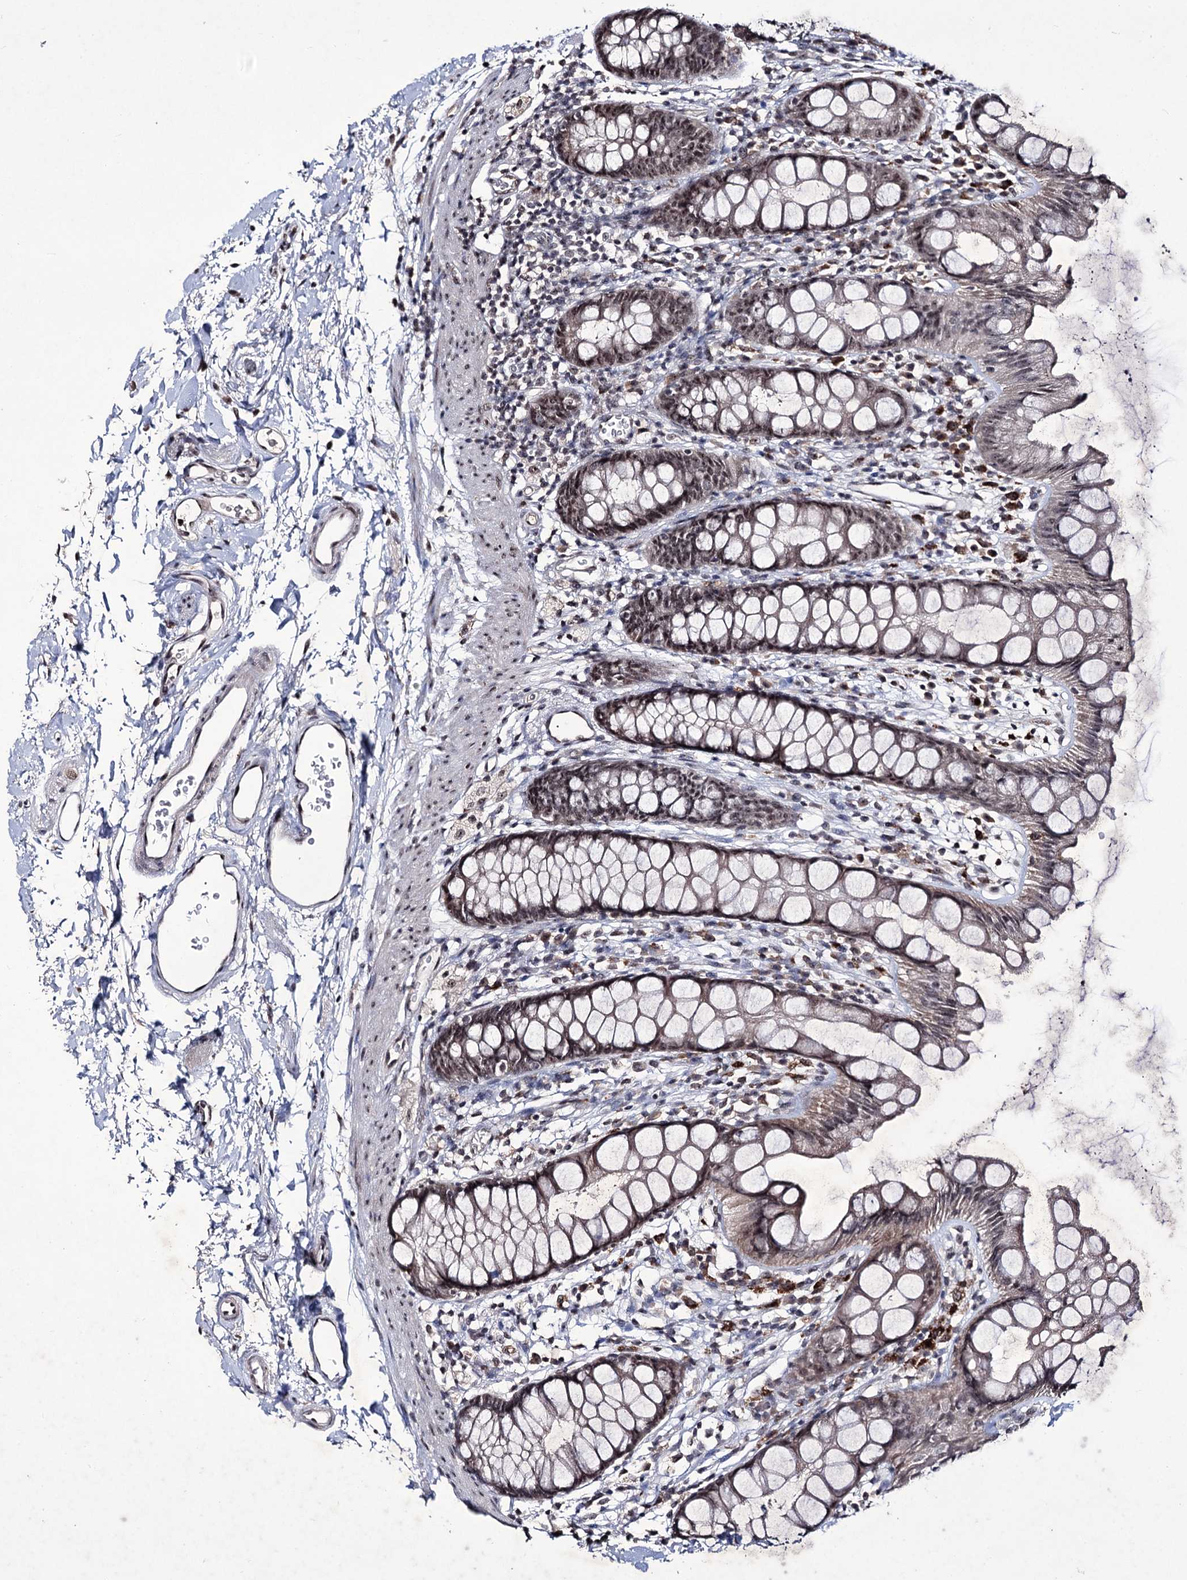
{"staining": {"intensity": "weak", "quantity": ">75%", "location": "nuclear"}, "tissue": "rectum", "cell_type": "Glandular cells", "image_type": "normal", "snomed": [{"axis": "morphology", "description": "Normal tissue, NOS"}, {"axis": "topography", "description": "Rectum"}], "caption": "Immunohistochemical staining of normal rectum shows >75% levels of weak nuclear protein expression in about >75% of glandular cells. (IHC, brightfield microscopy, high magnification).", "gene": "VGLL4", "patient": {"sex": "female", "age": 65}}